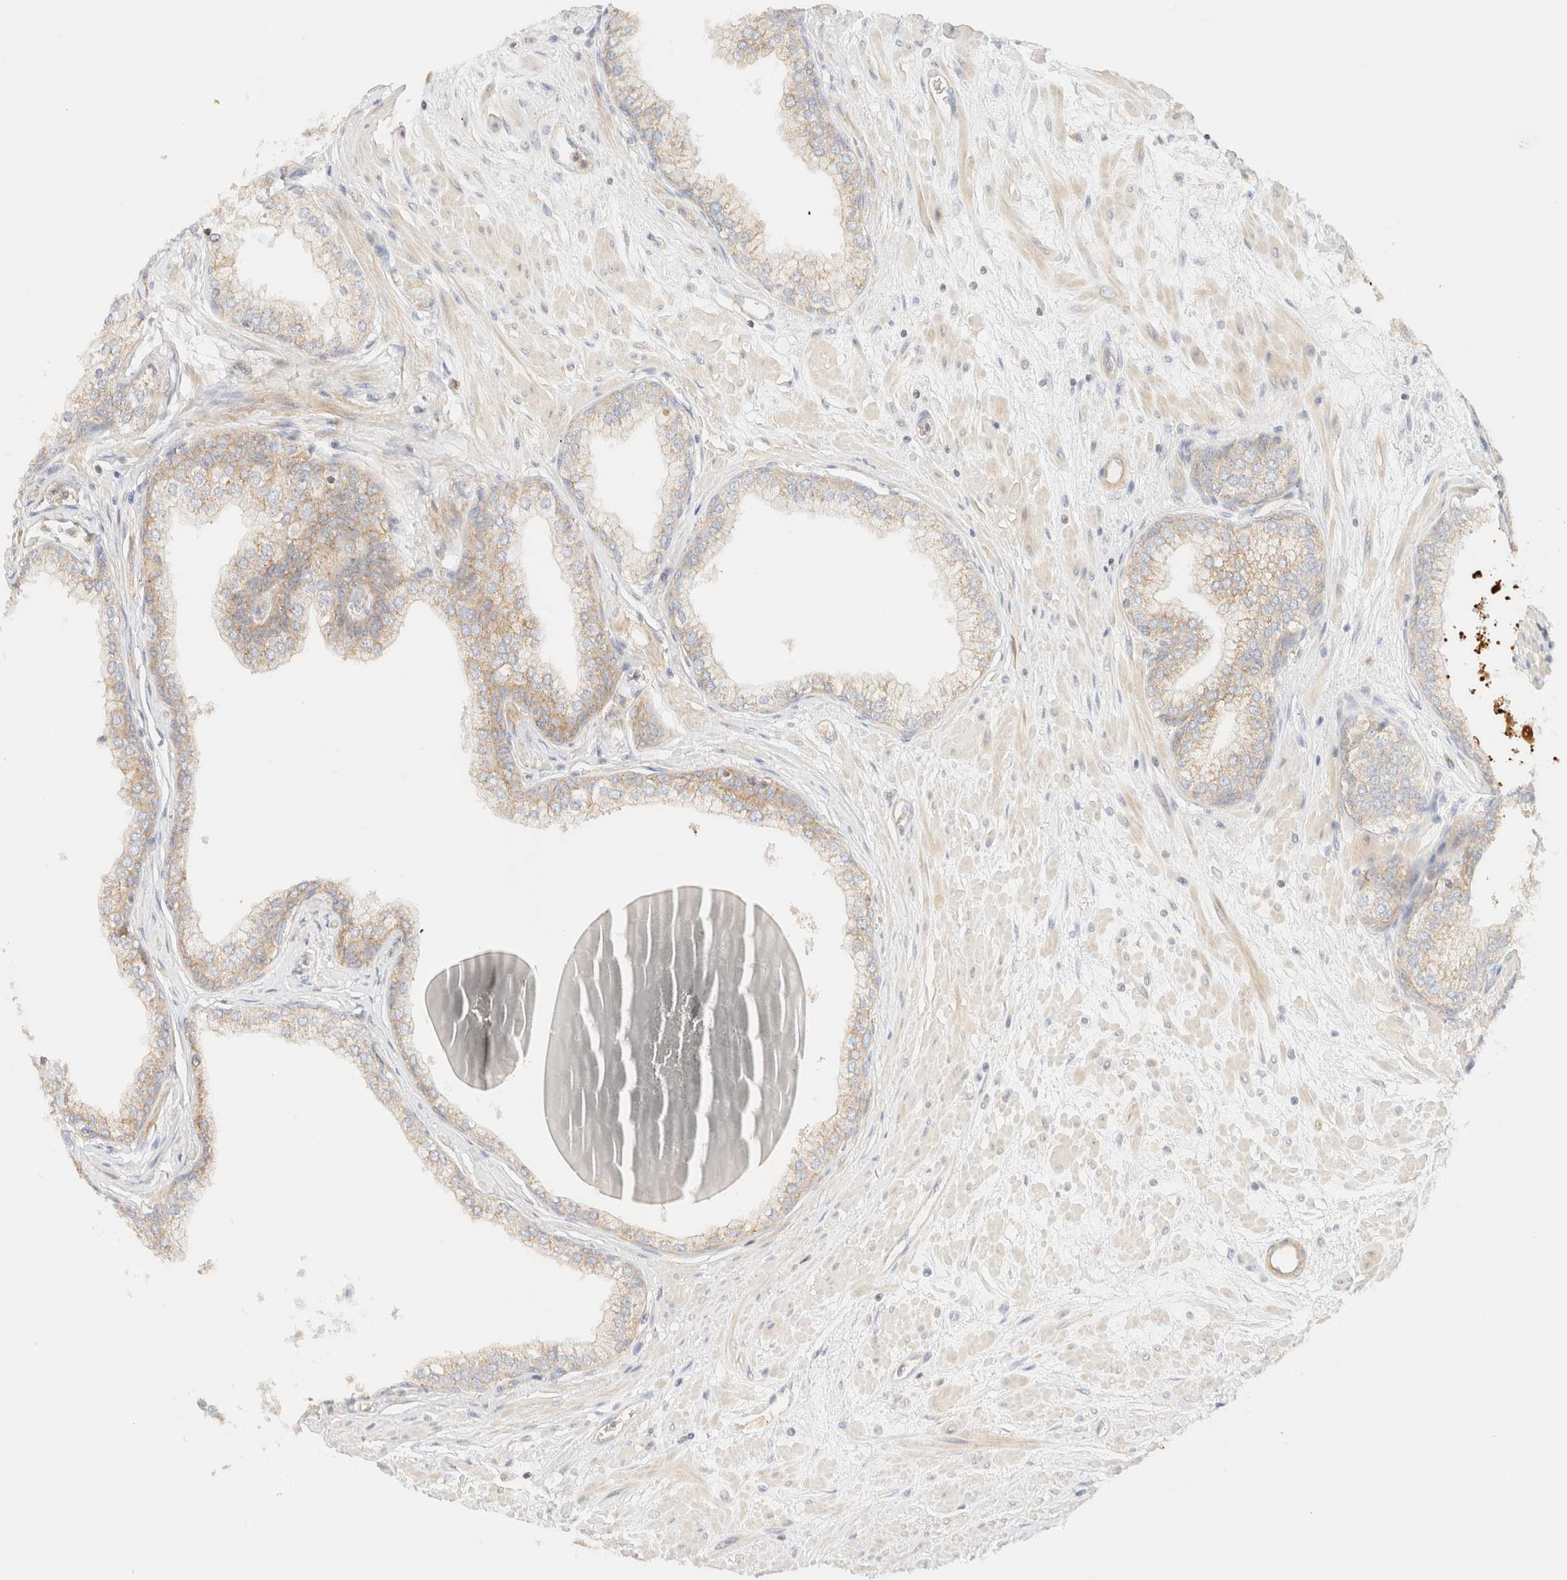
{"staining": {"intensity": "moderate", "quantity": ">75%", "location": "cytoplasmic/membranous"}, "tissue": "prostate", "cell_type": "Glandular cells", "image_type": "normal", "snomed": [{"axis": "morphology", "description": "Normal tissue, NOS"}, {"axis": "morphology", "description": "Urothelial carcinoma, Low grade"}, {"axis": "topography", "description": "Urinary bladder"}, {"axis": "topography", "description": "Prostate"}], "caption": "Protein staining of benign prostate exhibits moderate cytoplasmic/membranous staining in about >75% of glandular cells.", "gene": "MYO10", "patient": {"sex": "male", "age": 60}}